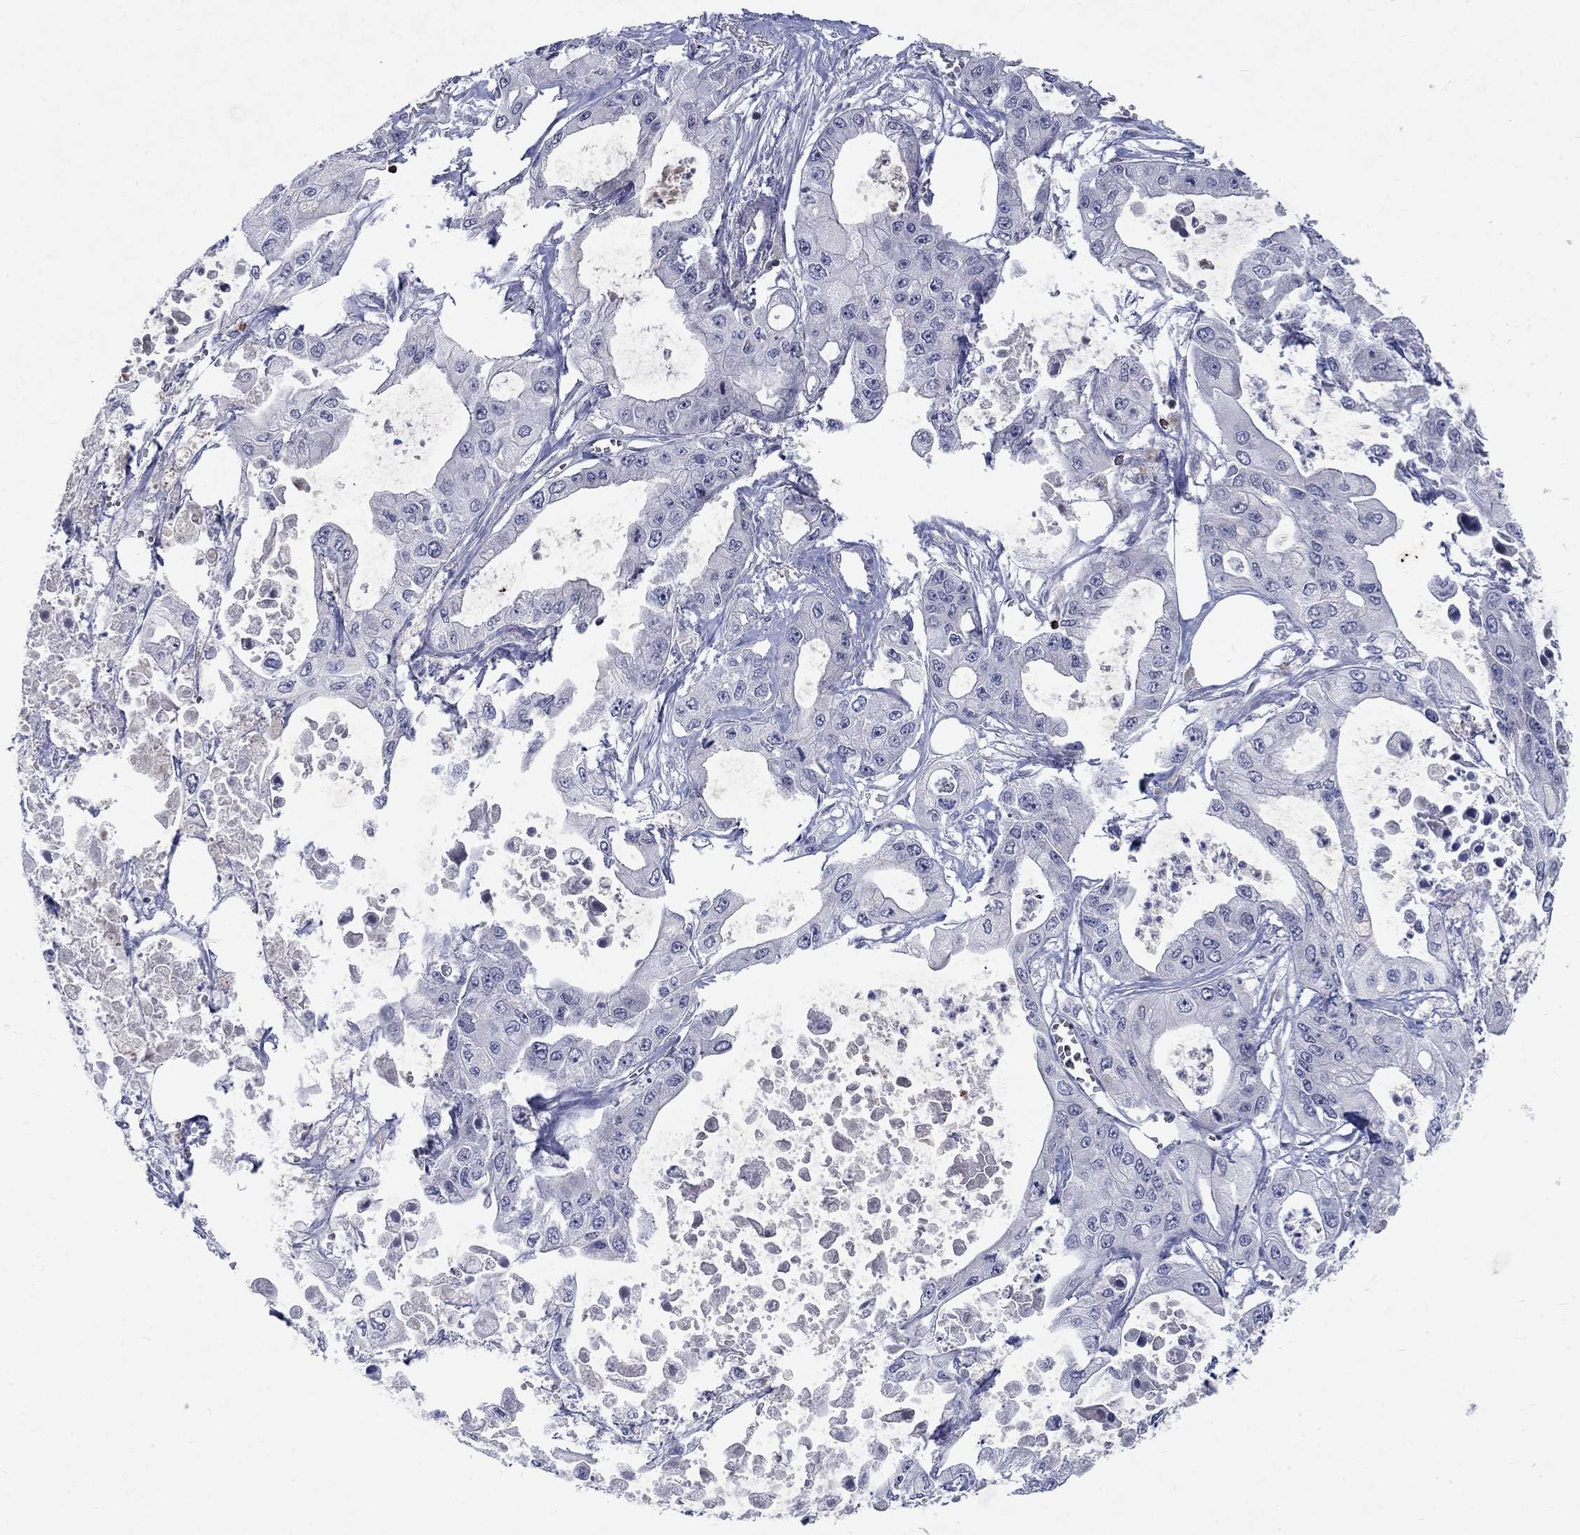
{"staining": {"intensity": "negative", "quantity": "none", "location": "none"}, "tissue": "pancreatic cancer", "cell_type": "Tumor cells", "image_type": "cancer", "snomed": [{"axis": "morphology", "description": "Adenocarcinoma, NOS"}, {"axis": "topography", "description": "Pancreas"}], "caption": "Immunohistochemistry (IHC) of pancreatic adenocarcinoma exhibits no staining in tumor cells. (DAB (3,3'-diaminobenzidine) immunohistochemistry visualized using brightfield microscopy, high magnification).", "gene": "GZMA", "patient": {"sex": "male", "age": 70}}